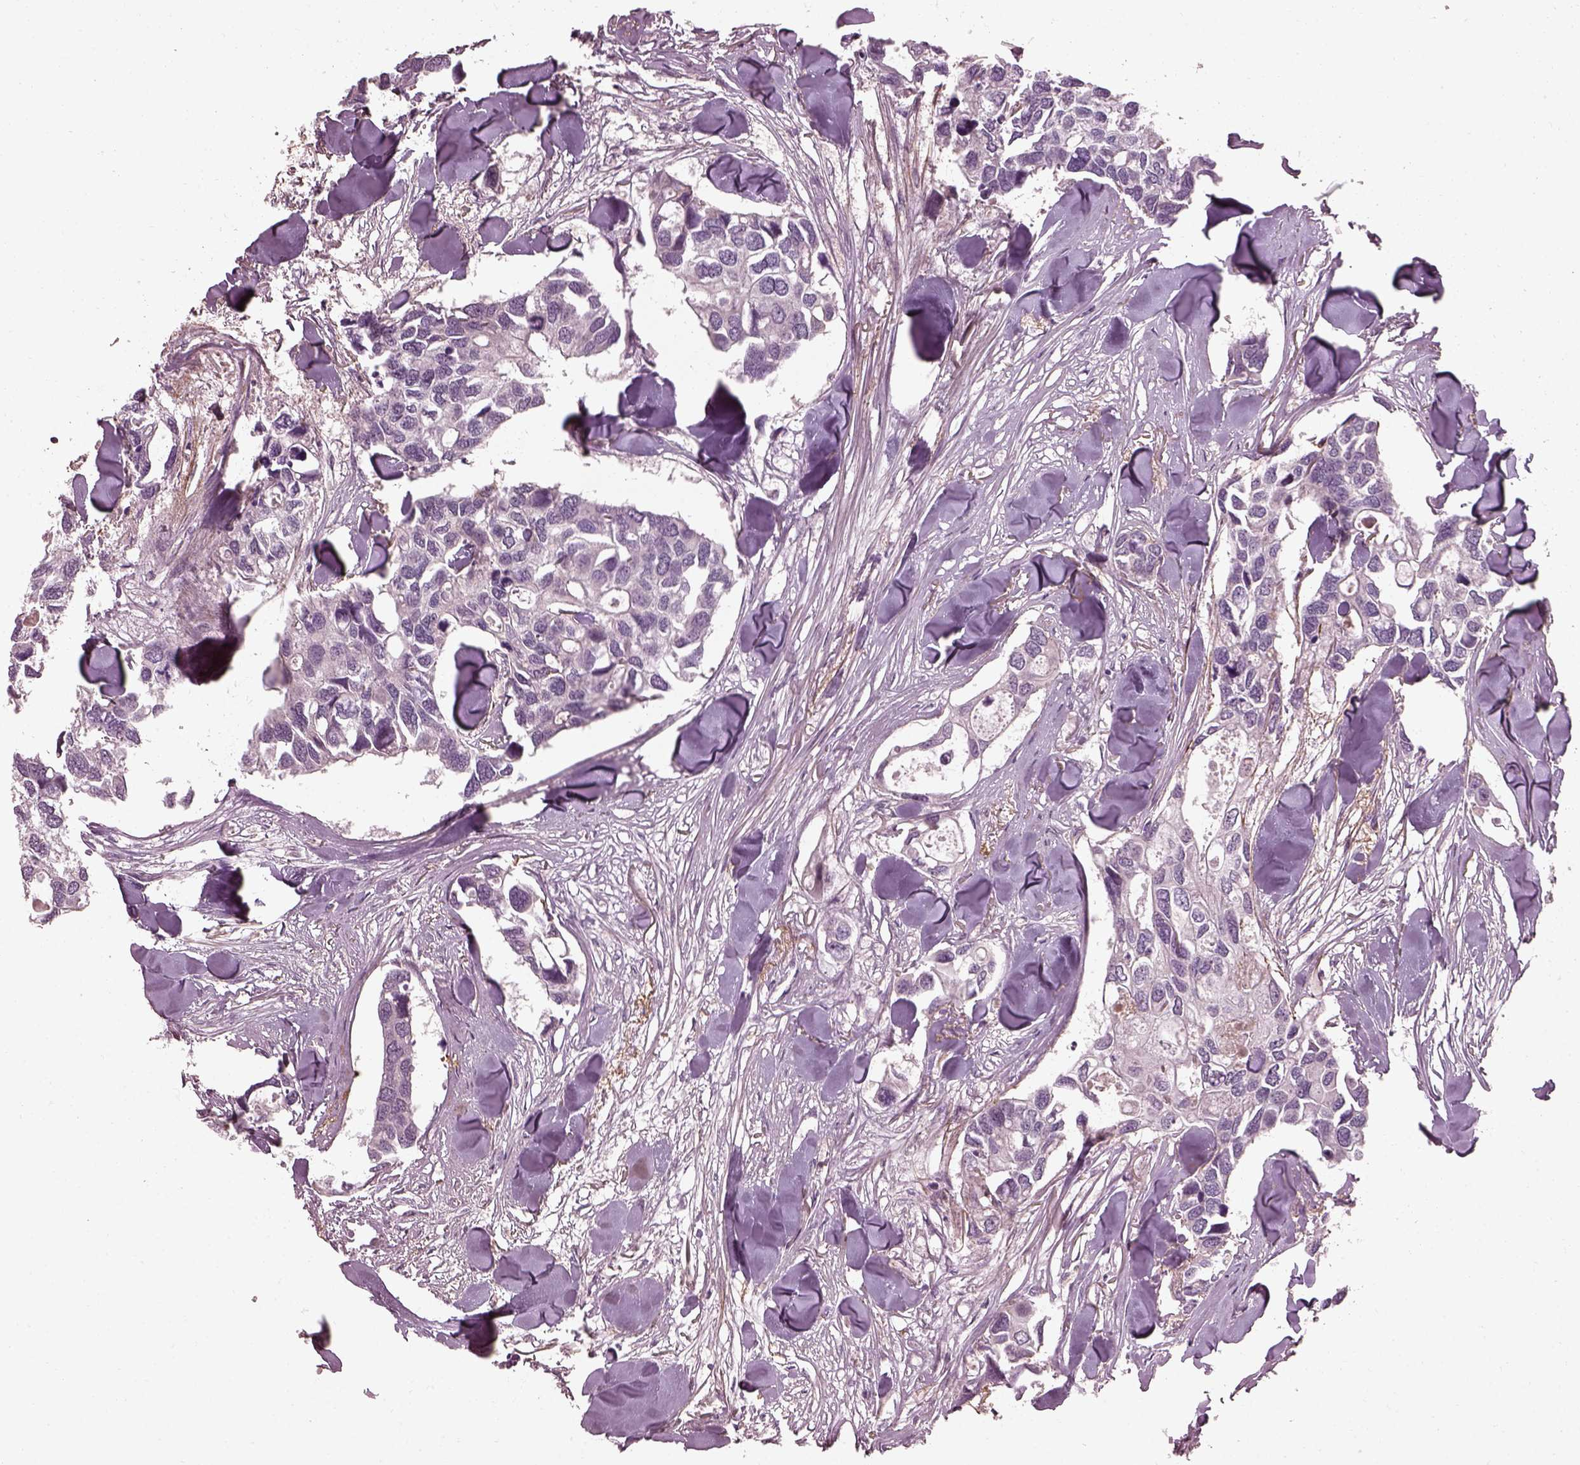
{"staining": {"intensity": "negative", "quantity": "none", "location": "none"}, "tissue": "breast cancer", "cell_type": "Tumor cells", "image_type": "cancer", "snomed": [{"axis": "morphology", "description": "Duct carcinoma"}, {"axis": "topography", "description": "Breast"}], "caption": "There is no significant staining in tumor cells of breast cancer (intraductal carcinoma).", "gene": "EFEMP1", "patient": {"sex": "female", "age": 83}}